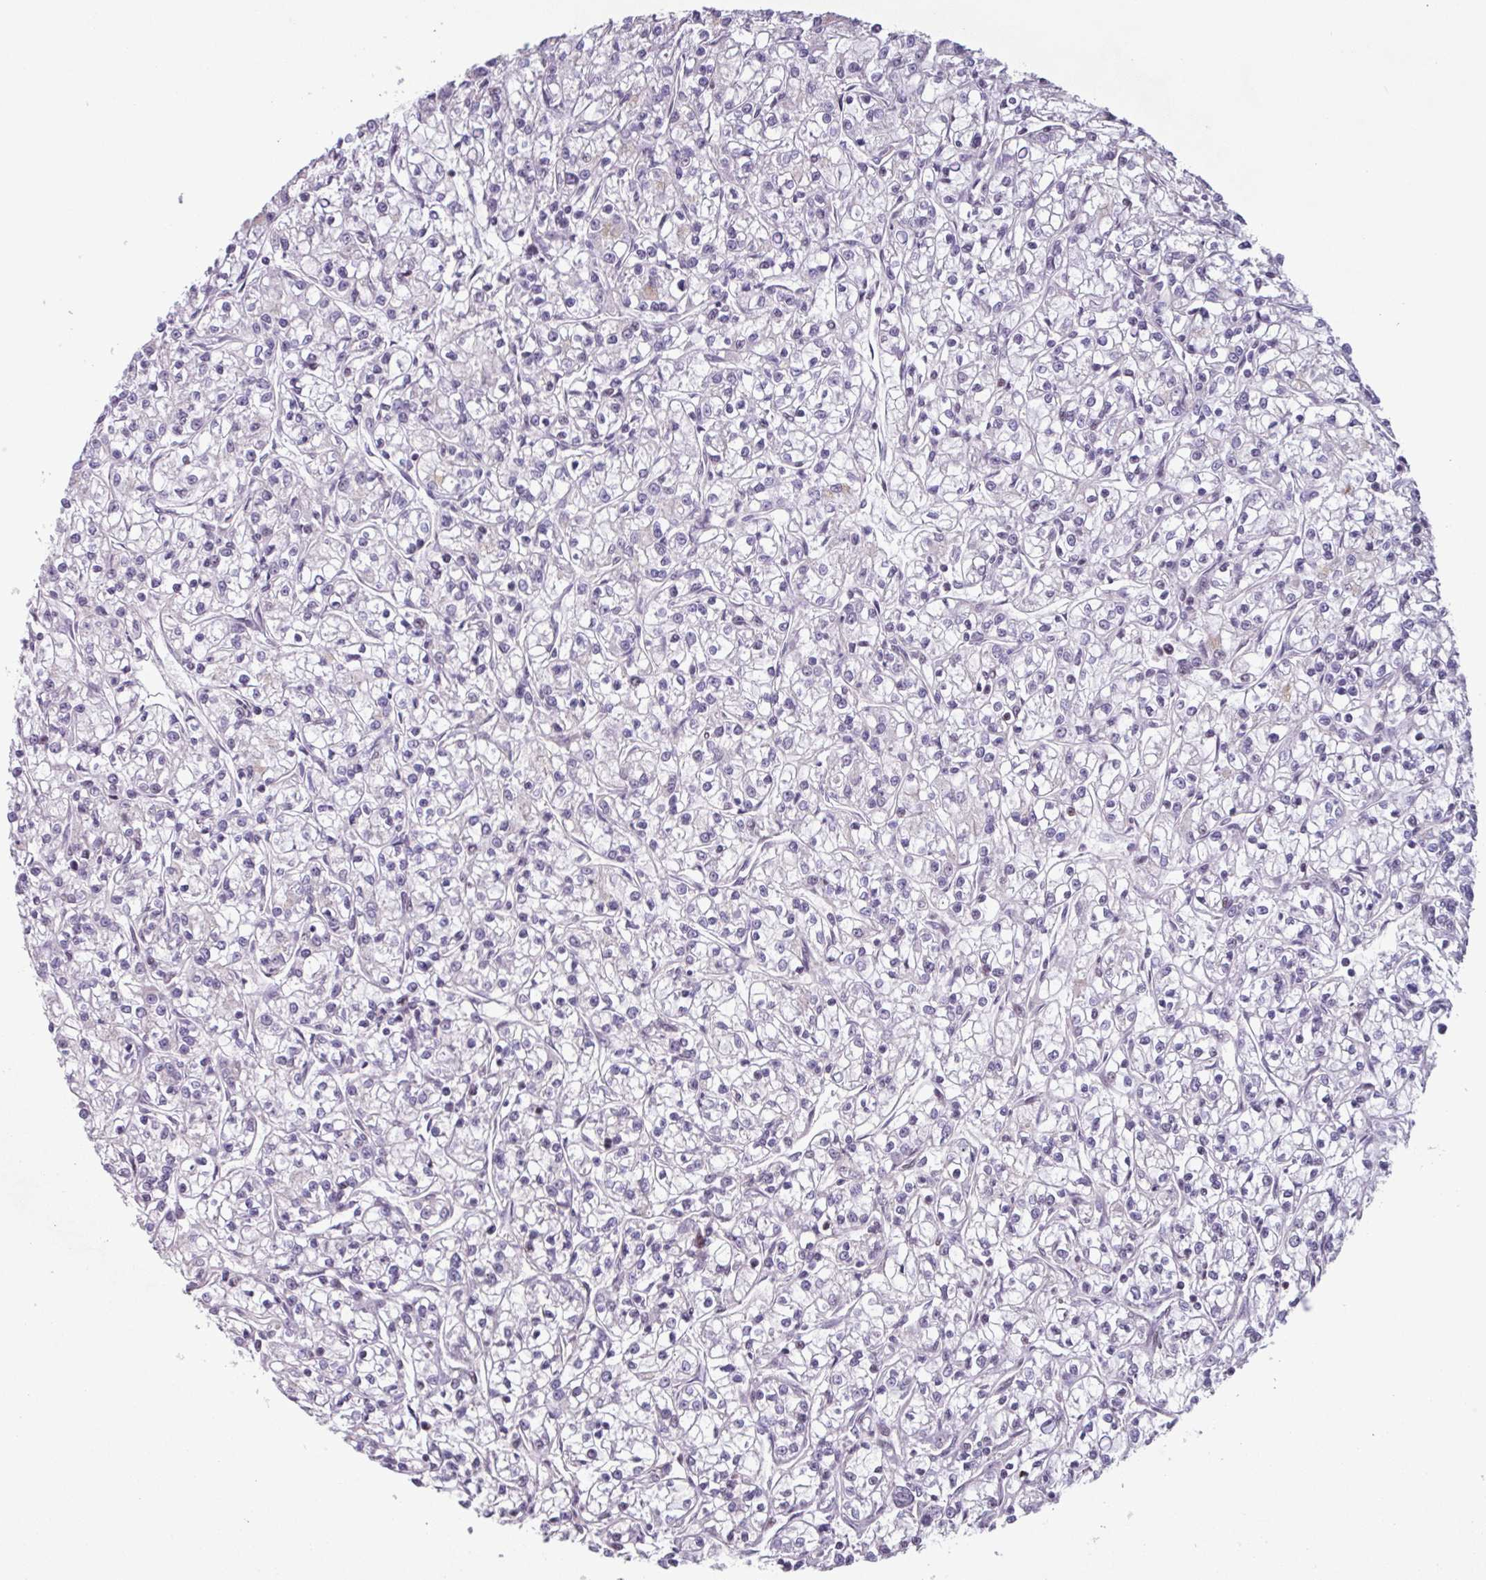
{"staining": {"intensity": "negative", "quantity": "none", "location": "none"}, "tissue": "renal cancer", "cell_type": "Tumor cells", "image_type": "cancer", "snomed": [{"axis": "morphology", "description": "Adenocarcinoma, NOS"}, {"axis": "topography", "description": "Kidney"}], "caption": "The IHC histopathology image has no significant positivity in tumor cells of renal cancer tissue.", "gene": "ZNF575", "patient": {"sex": "female", "age": 59}}